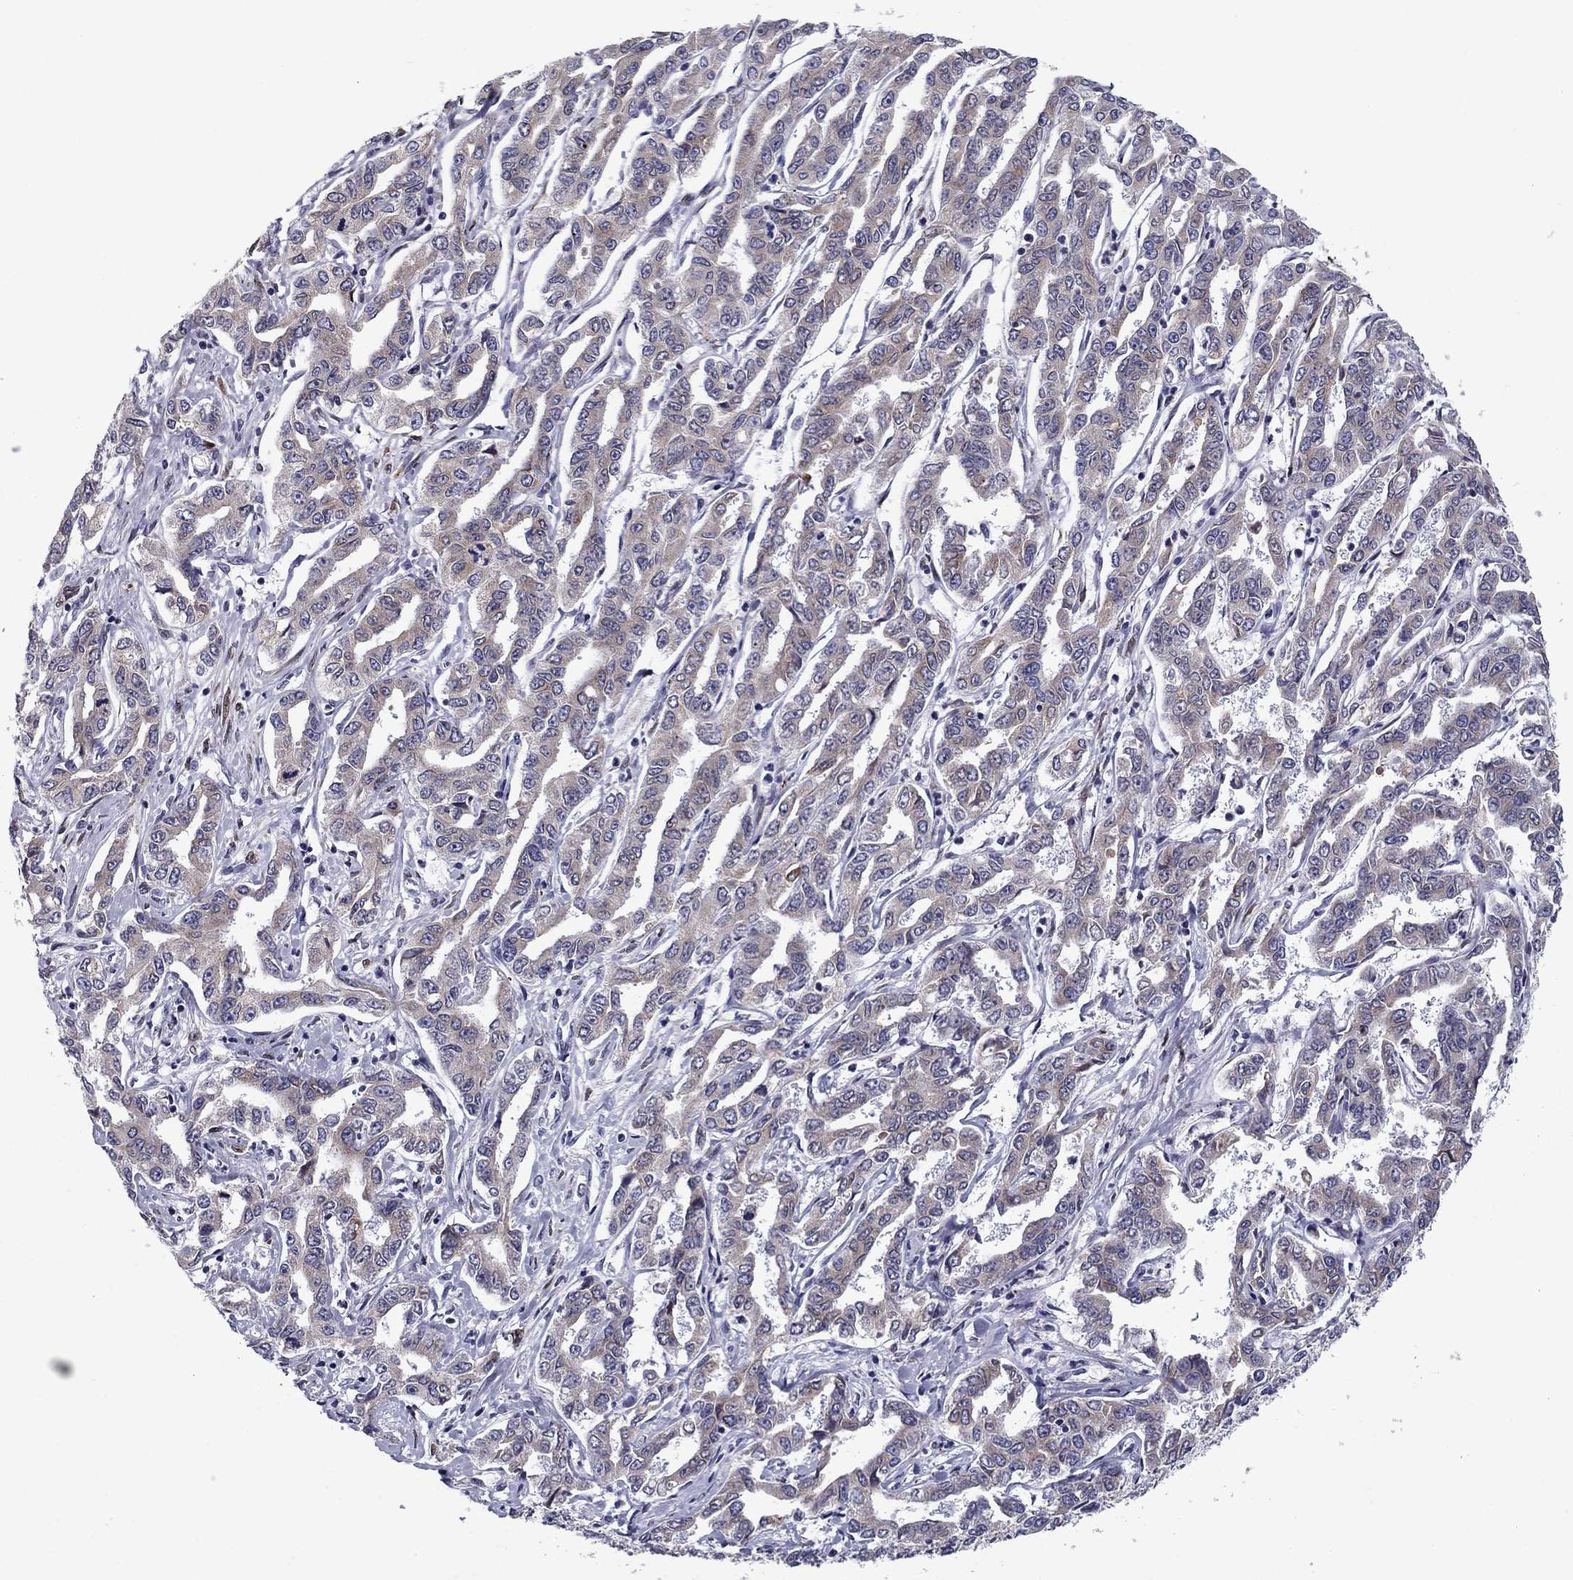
{"staining": {"intensity": "weak", "quantity": "25%-75%", "location": "cytoplasmic/membranous"}, "tissue": "liver cancer", "cell_type": "Tumor cells", "image_type": "cancer", "snomed": [{"axis": "morphology", "description": "Cholangiocarcinoma"}, {"axis": "topography", "description": "Liver"}], "caption": "Protein staining of liver cholangiocarcinoma tissue reveals weak cytoplasmic/membranous positivity in approximately 25%-75% of tumor cells.", "gene": "TMED3", "patient": {"sex": "male", "age": 59}}